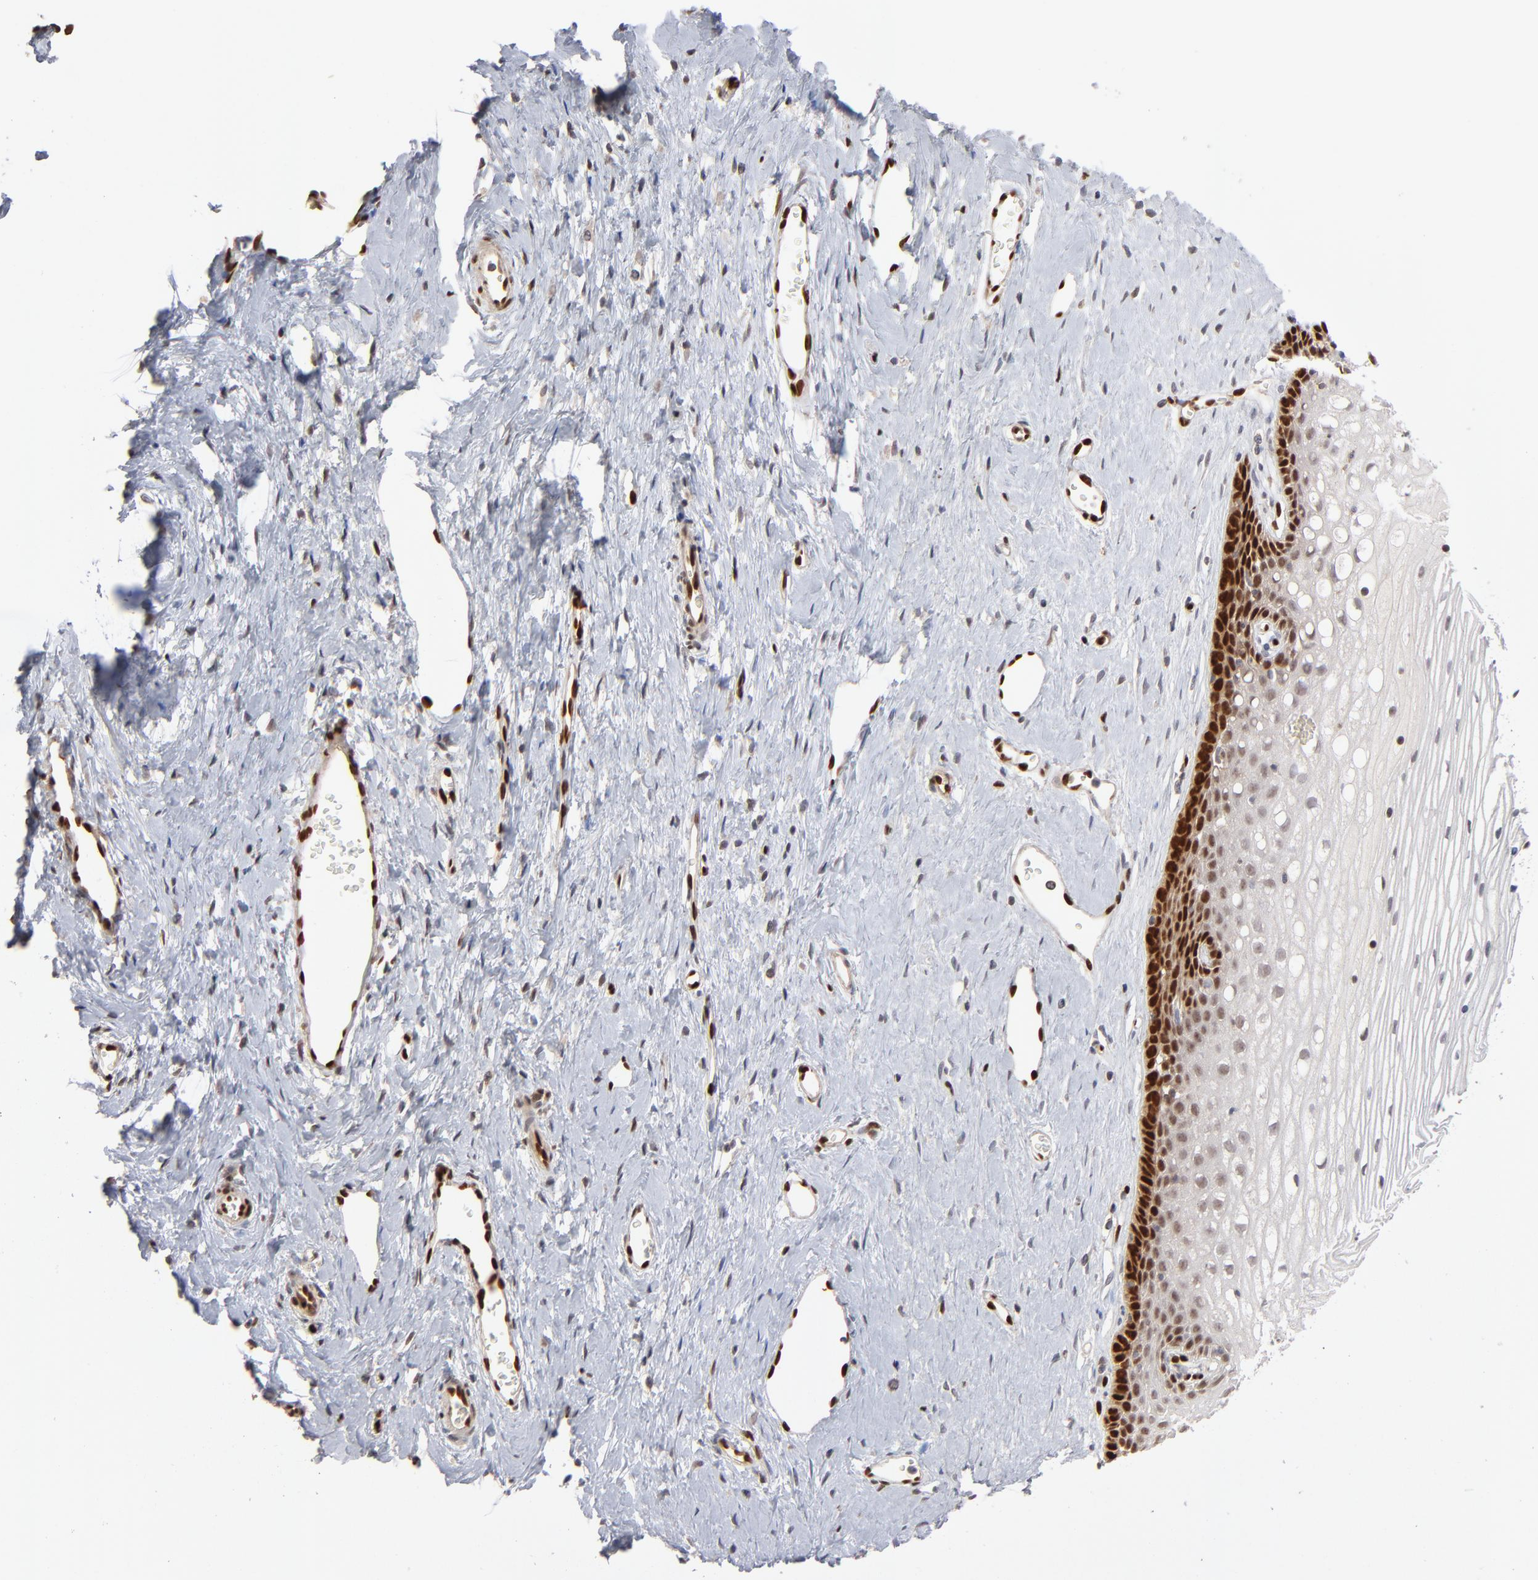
{"staining": {"intensity": "strong", "quantity": "<25%", "location": "nuclear"}, "tissue": "cervix", "cell_type": "Squamous epithelial cells", "image_type": "normal", "snomed": [{"axis": "morphology", "description": "Normal tissue, NOS"}, {"axis": "topography", "description": "Cervix"}], "caption": "Immunohistochemistry (IHC) of normal cervix reveals medium levels of strong nuclear staining in approximately <25% of squamous epithelial cells. (Brightfield microscopy of DAB IHC at high magnification).", "gene": "NFIB", "patient": {"sex": "female", "age": 40}}